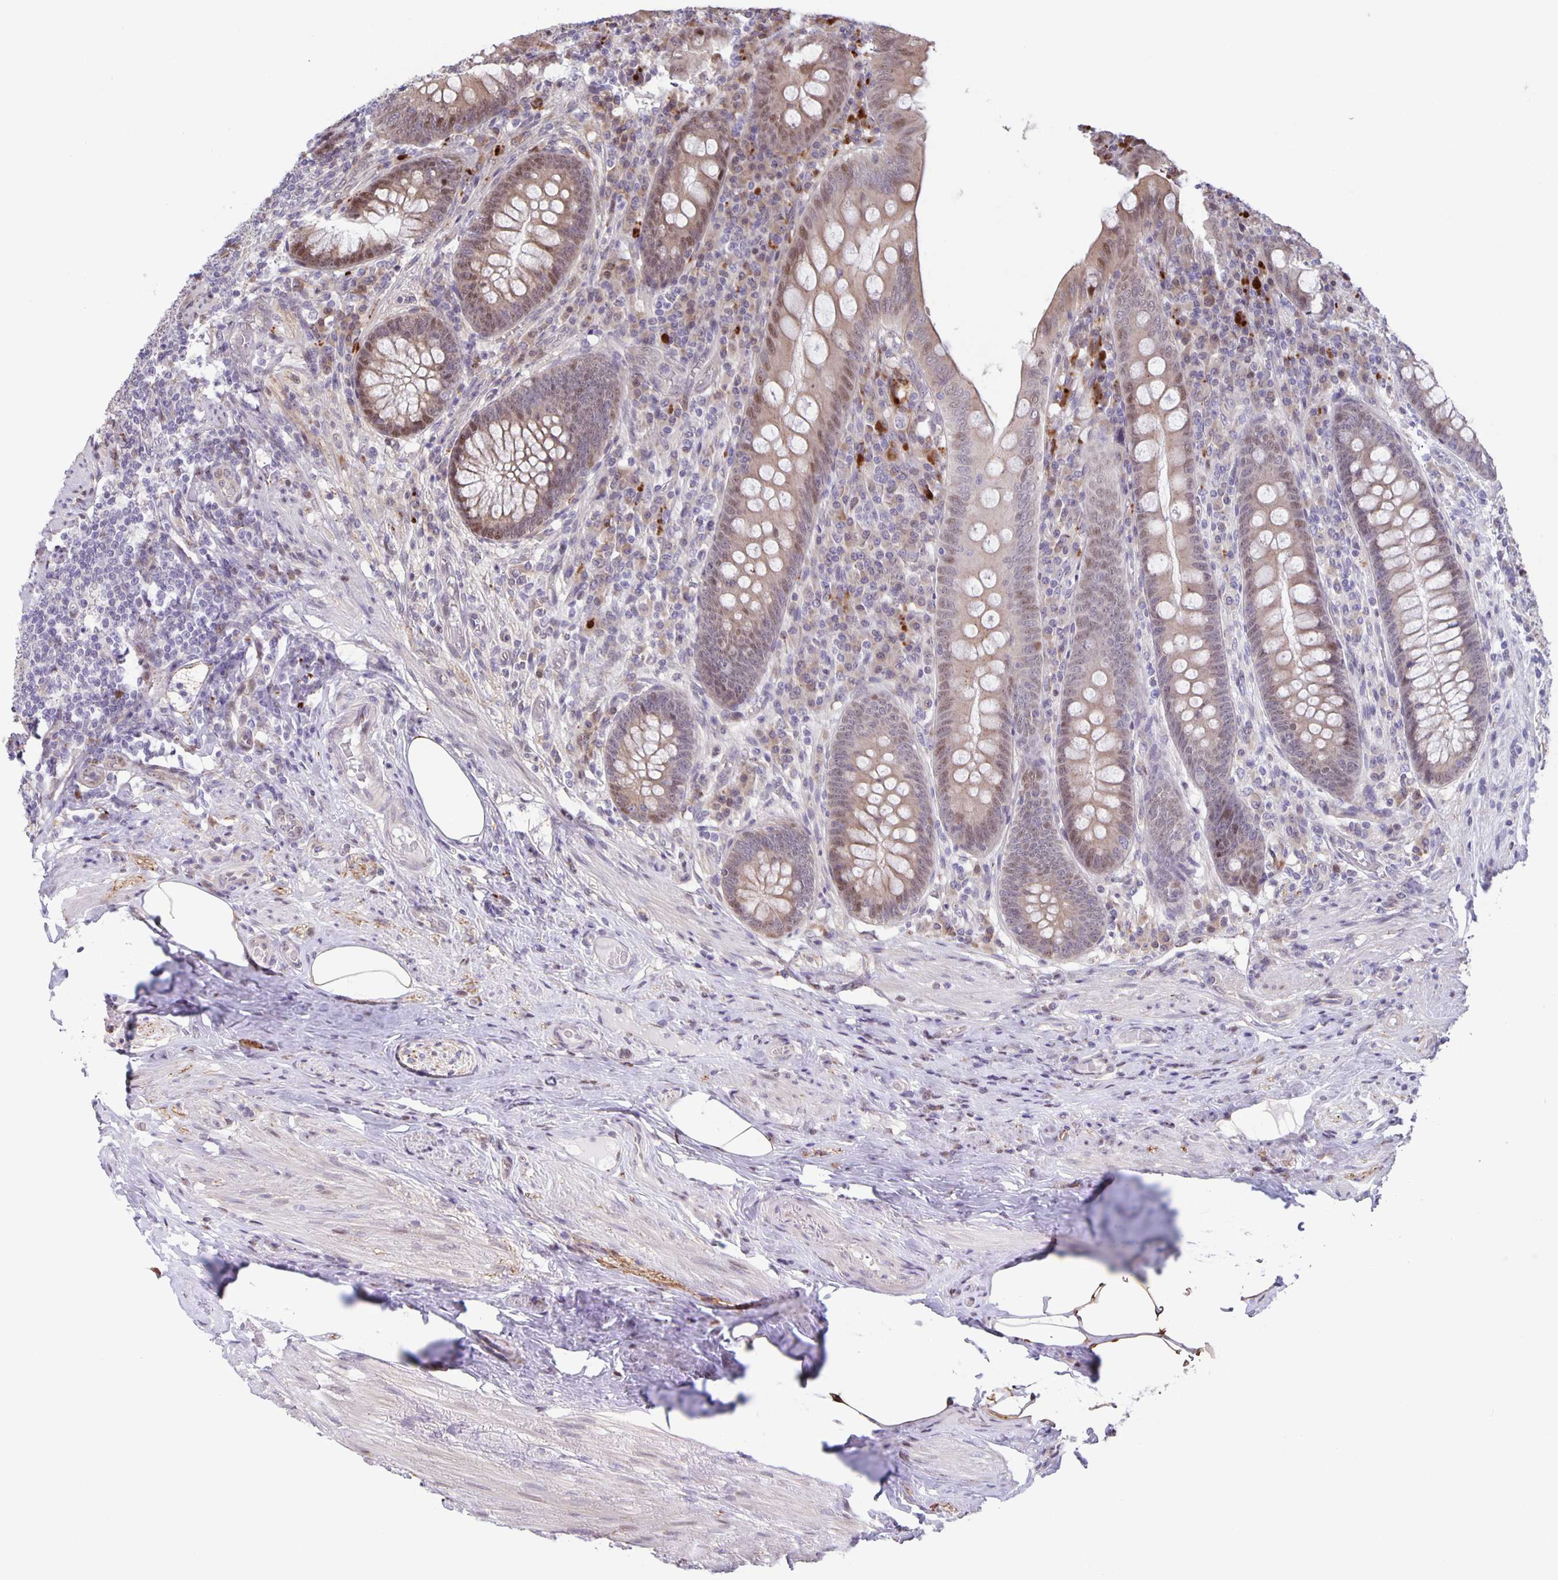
{"staining": {"intensity": "moderate", "quantity": "25%-75%", "location": "nuclear"}, "tissue": "appendix", "cell_type": "Glandular cells", "image_type": "normal", "snomed": [{"axis": "morphology", "description": "Normal tissue, NOS"}, {"axis": "topography", "description": "Appendix"}], "caption": "Moderate nuclear expression is present in about 25%-75% of glandular cells in unremarkable appendix.", "gene": "MAPK12", "patient": {"sex": "male", "age": 71}}